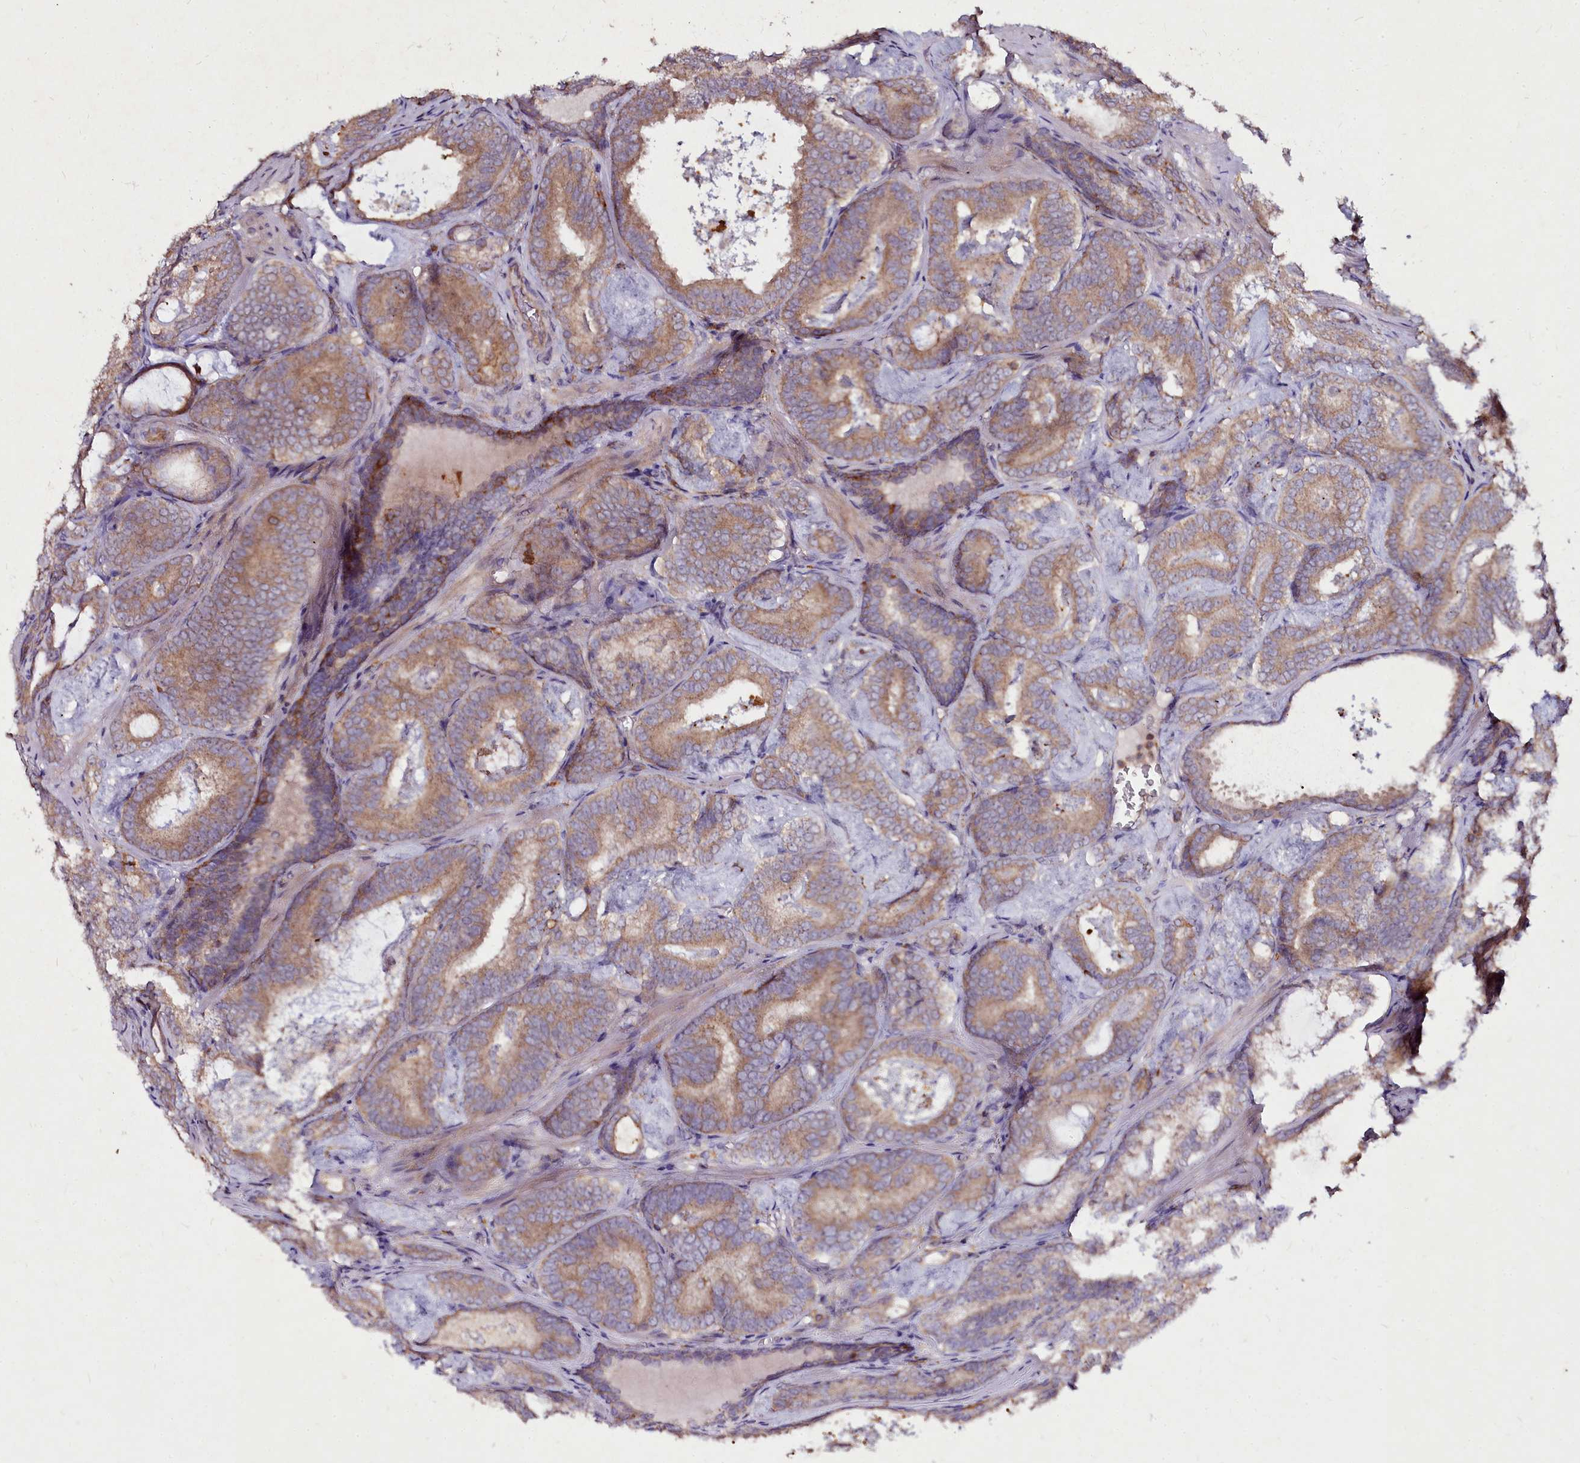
{"staining": {"intensity": "moderate", "quantity": ">75%", "location": "cytoplasmic/membranous"}, "tissue": "prostate cancer", "cell_type": "Tumor cells", "image_type": "cancer", "snomed": [{"axis": "morphology", "description": "Adenocarcinoma, Low grade"}, {"axis": "topography", "description": "Prostate"}], "caption": "Low-grade adenocarcinoma (prostate) tissue demonstrates moderate cytoplasmic/membranous expression in approximately >75% of tumor cells", "gene": "NCKAP1L", "patient": {"sex": "male", "age": 60}}